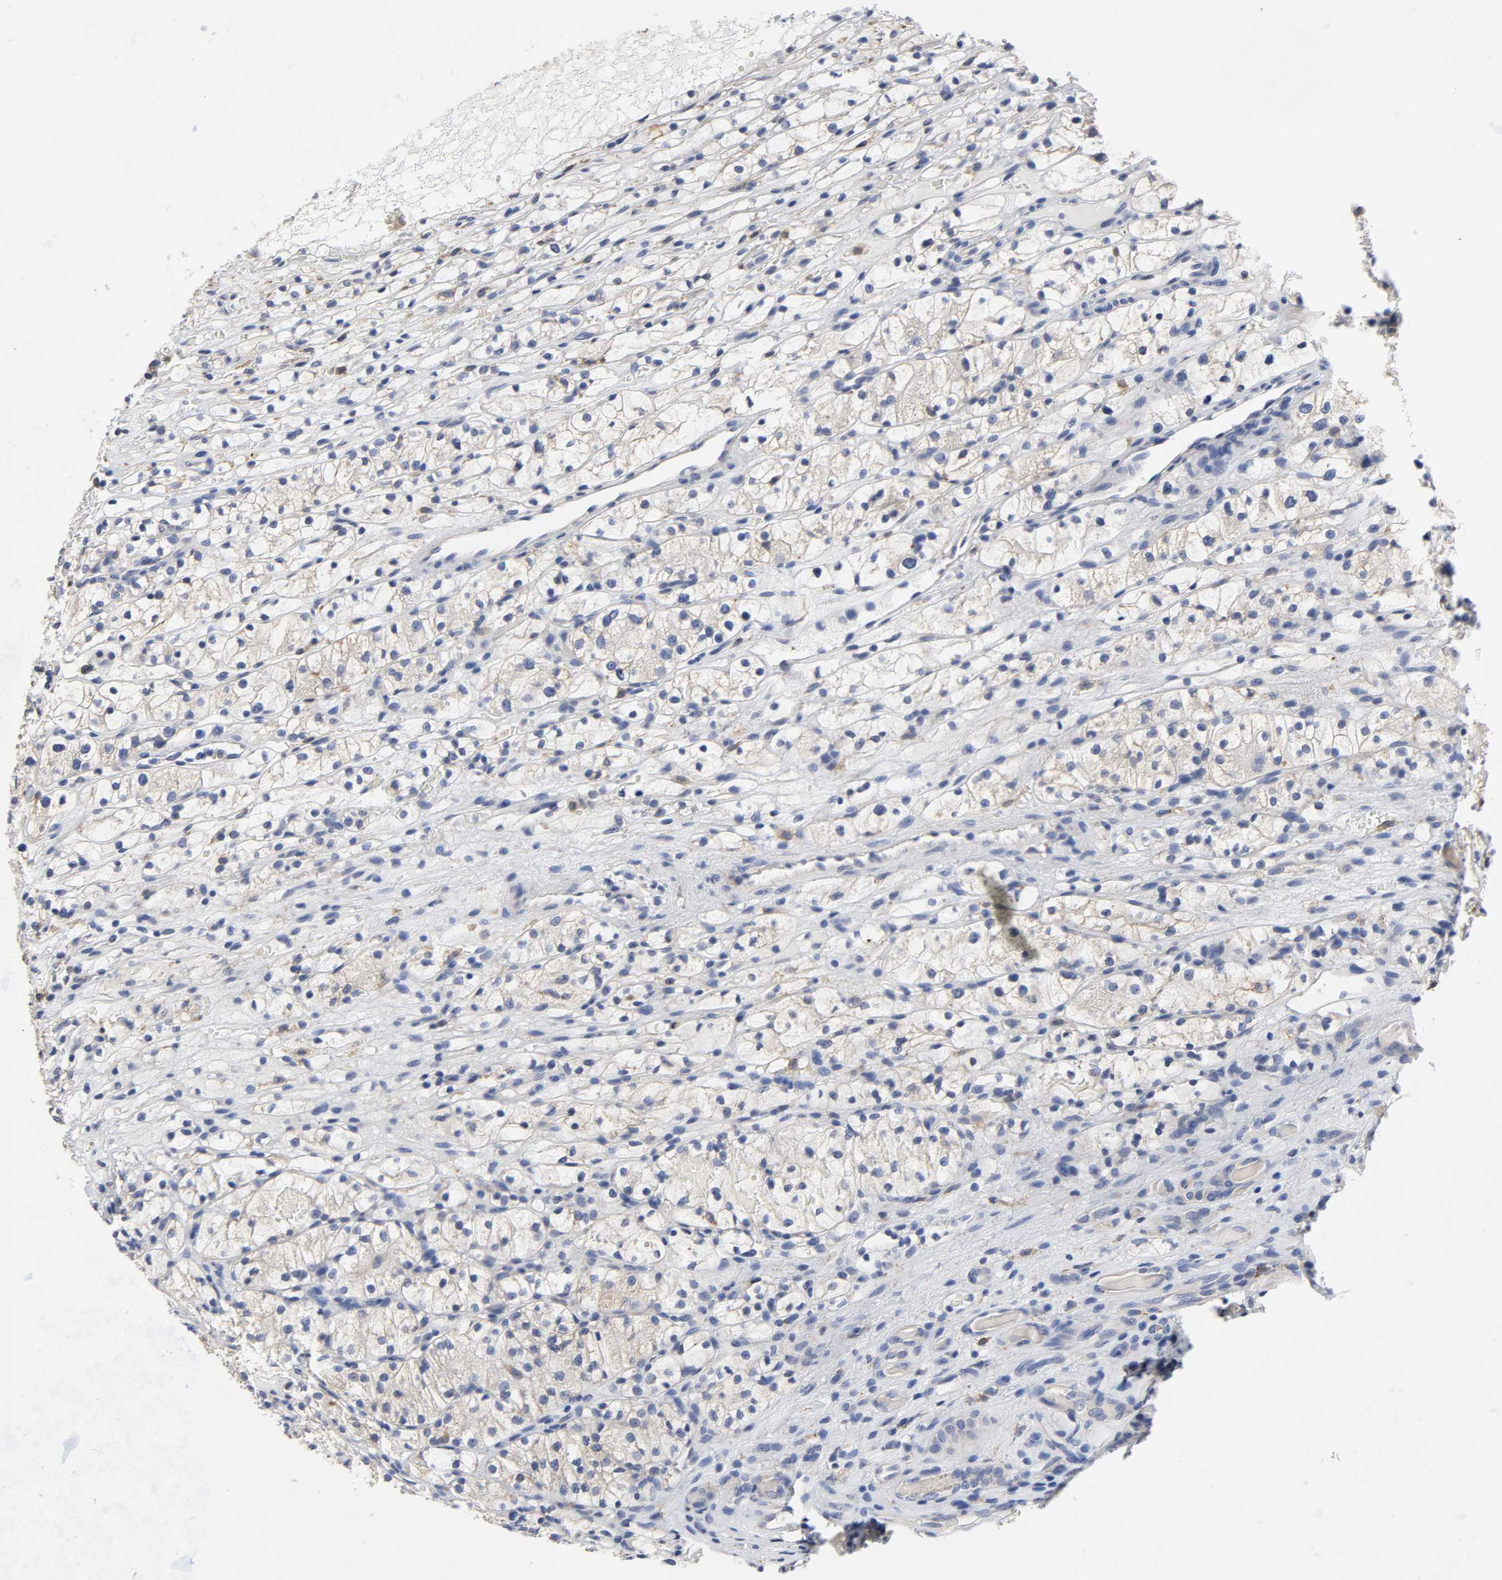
{"staining": {"intensity": "negative", "quantity": "none", "location": "none"}, "tissue": "renal cancer", "cell_type": "Tumor cells", "image_type": "cancer", "snomed": [{"axis": "morphology", "description": "Adenocarcinoma, NOS"}, {"axis": "topography", "description": "Kidney"}], "caption": "A high-resolution histopathology image shows immunohistochemistry staining of renal cancer, which exhibits no significant positivity in tumor cells.", "gene": "HCK", "patient": {"sex": "female", "age": 60}}